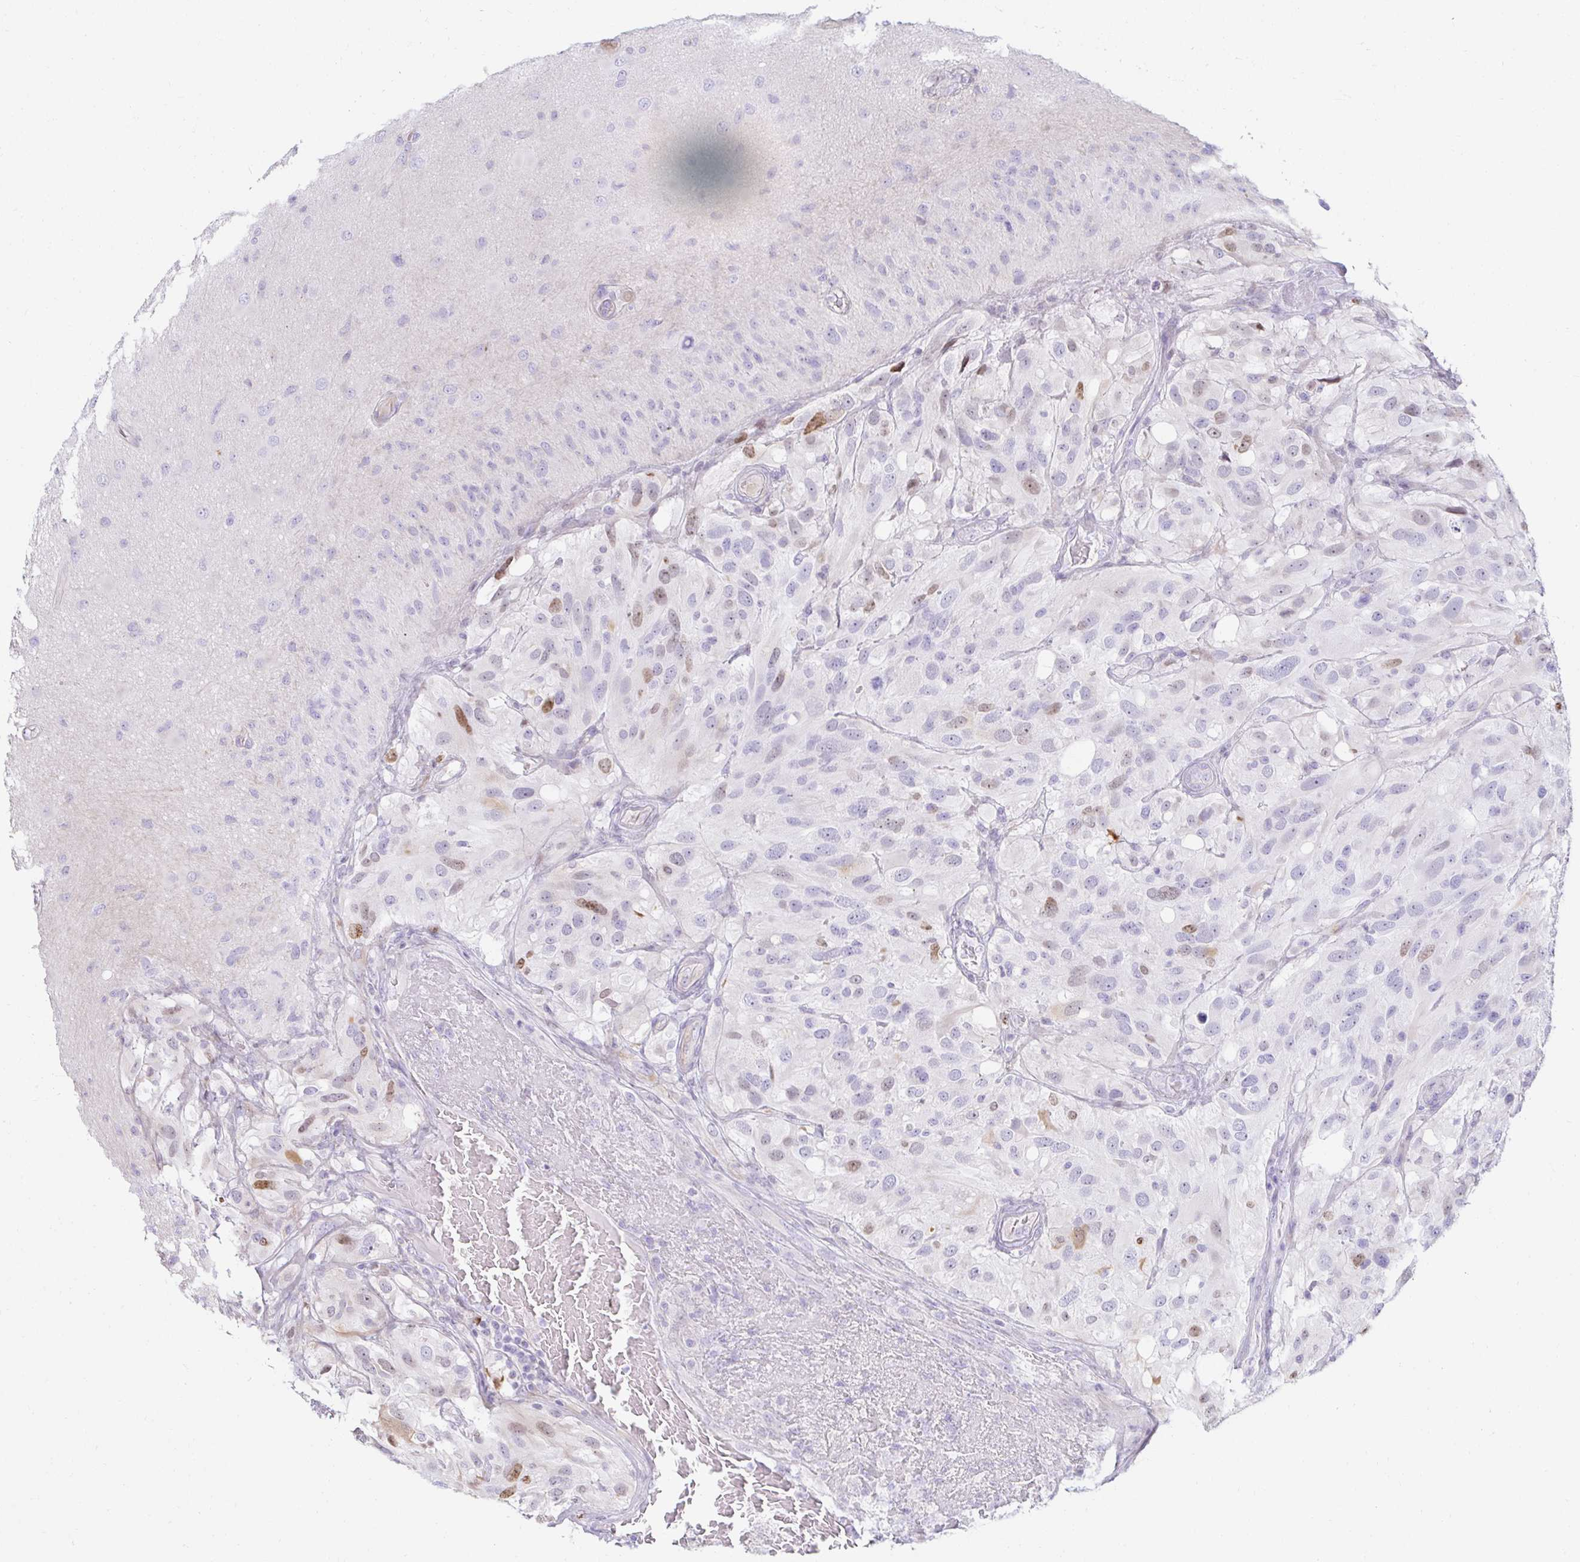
{"staining": {"intensity": "weak", "quantity": "<25%", "location": "nuclear"}, "tissue": "glioma", "cell_type": "Tumor cells", "image_type": "cancer", "snomed": [{"axis": "morphology", "description": "Glioma, malignant, High grade"}, {"axis": "topography", "description": "Brain"}], "caption": "A micrograph of human glioma is negative for staining in tumor cells.", "gene": "CAPSL", "patient": {"sex": "male", "age": 53}}